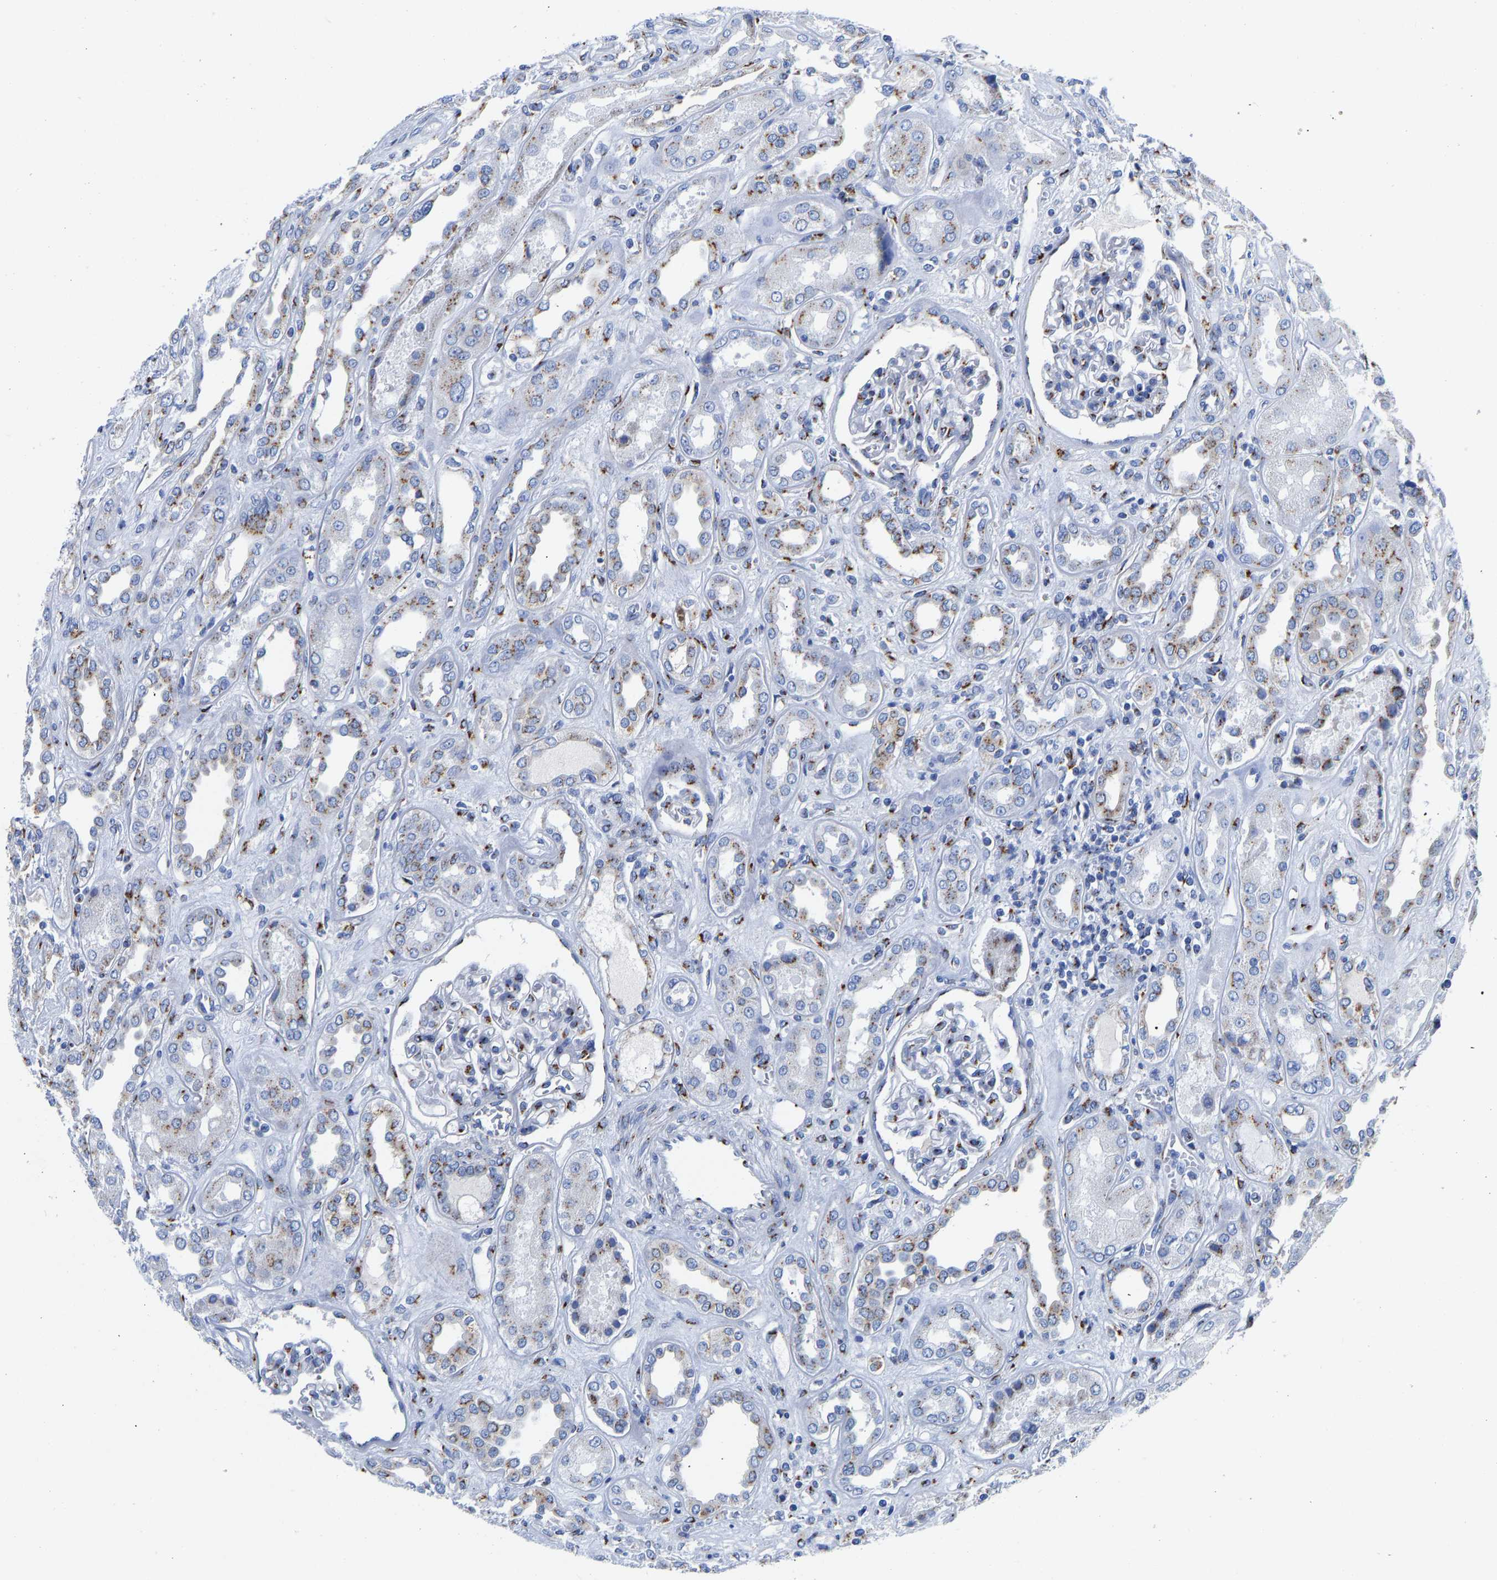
{"staining": {"intensity": "moderate", "quantity": ">75%", "location": "cytoplasmic/membranous"}, "tissue": "kidney", "cell_type": "Cells in glomeruli", "image_type": "normal", "snomed": [{"axis": "morphology", "description": "Normal tissue, NOS"}, {"axis": "topography", "description": "Kidney"}], "caption": "Kidney stained with a brown dye shows moderate cytoplasmic/membranous positive expression in approximately >75% of cells in glomeruli.", "gene": "TMEM87A", "patient": {"sex": "male", "age": 59}}